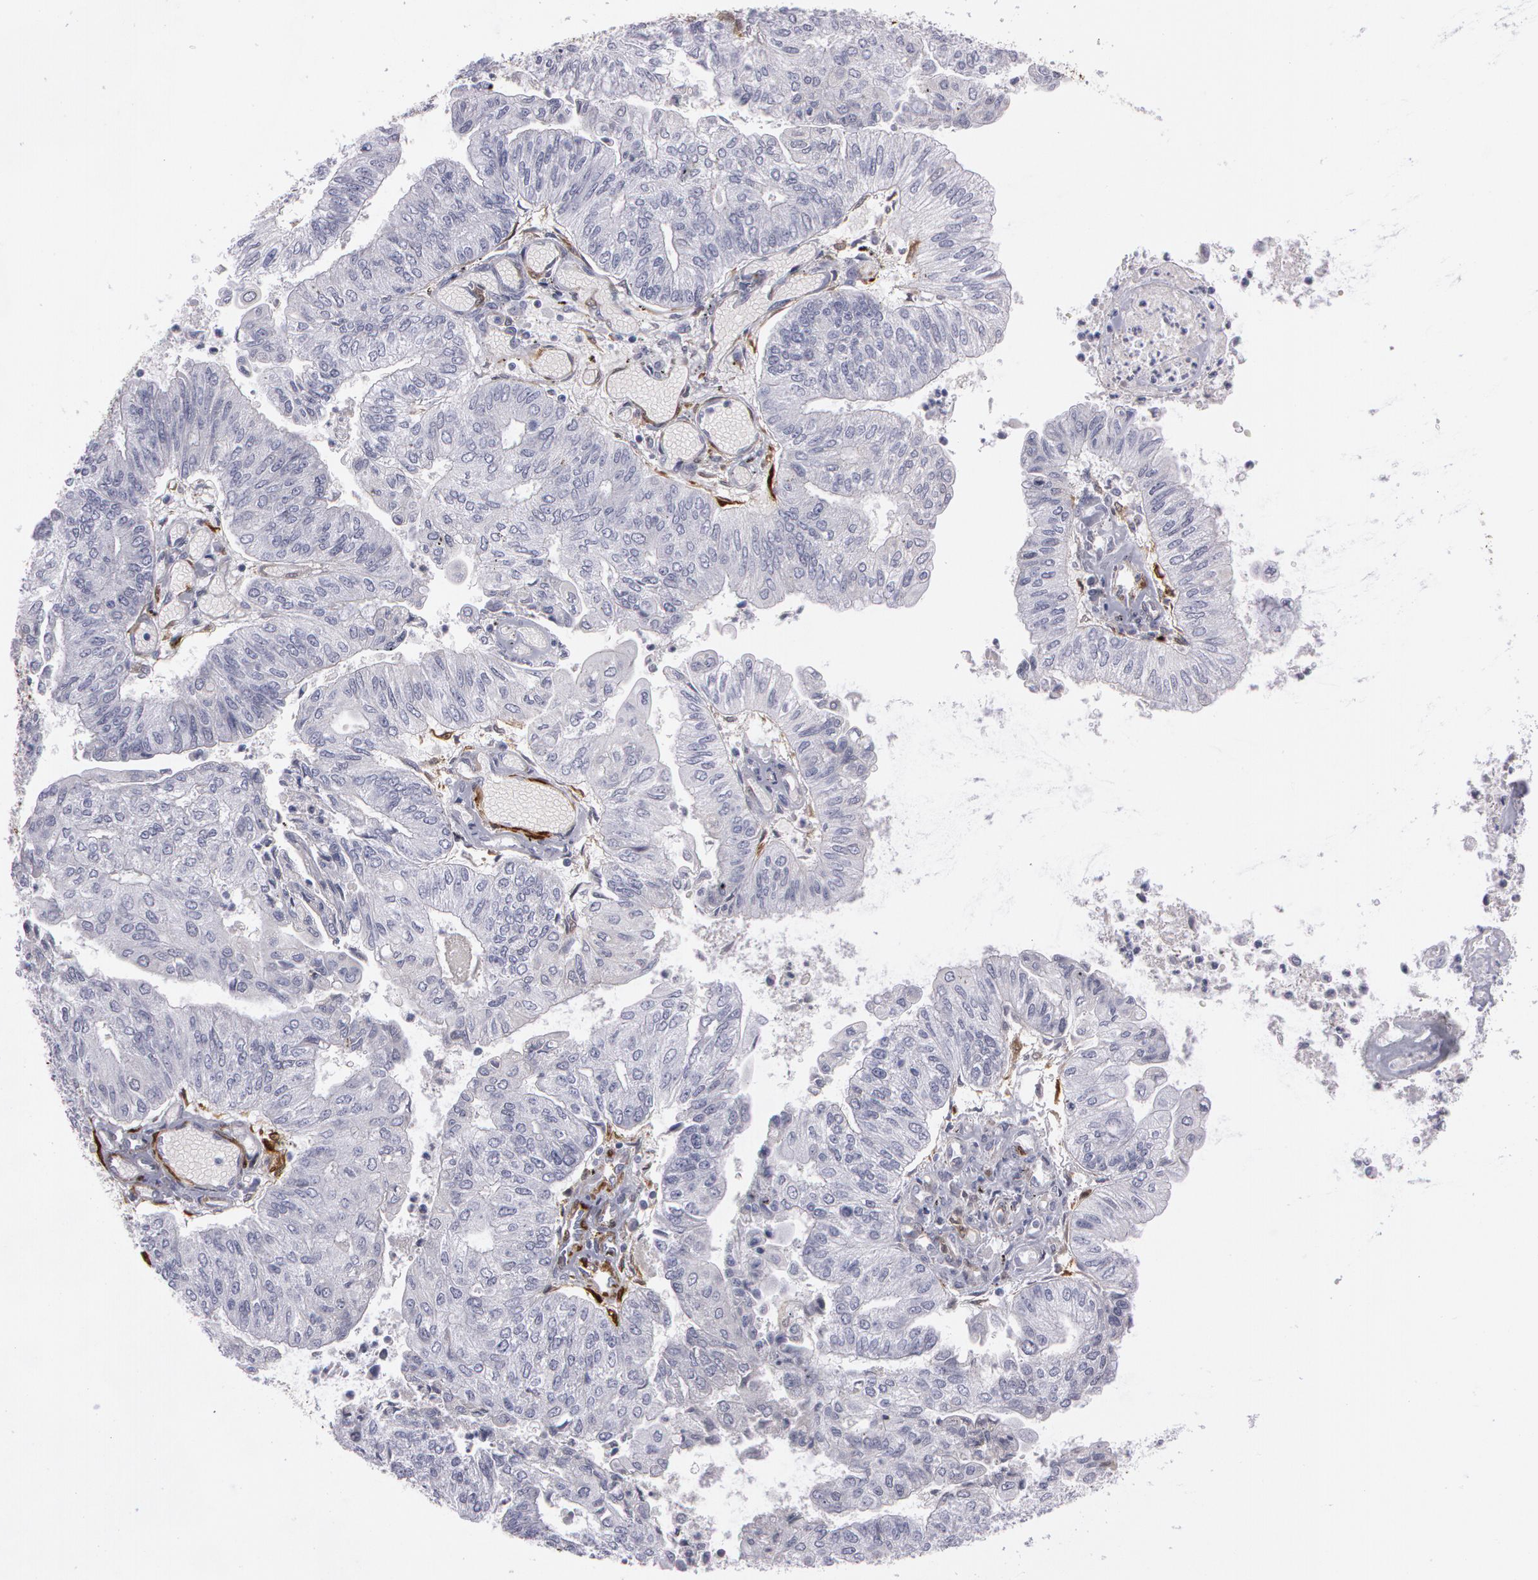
{"staining": {"intensity": "negative", "quantity": "none", "location": "none"}, "tissue": "endometrial cancer", "cell_type": "Tumor cells", "image_type": "cancer", "snomed": [{"axis": "morphology", "description": "Adenocarcinoma, NOS"}, {"axis": "topography", "description": "Endometrium"}], "caption": "DAB (3,3'-diaminobenzidine) immunohistochemical staining of adenocarcinoma (endometrial) demonstrates no significant staining in tumor cells.", "gene": "TAGLN", "patient": {"sex": "female", "age": 59}}